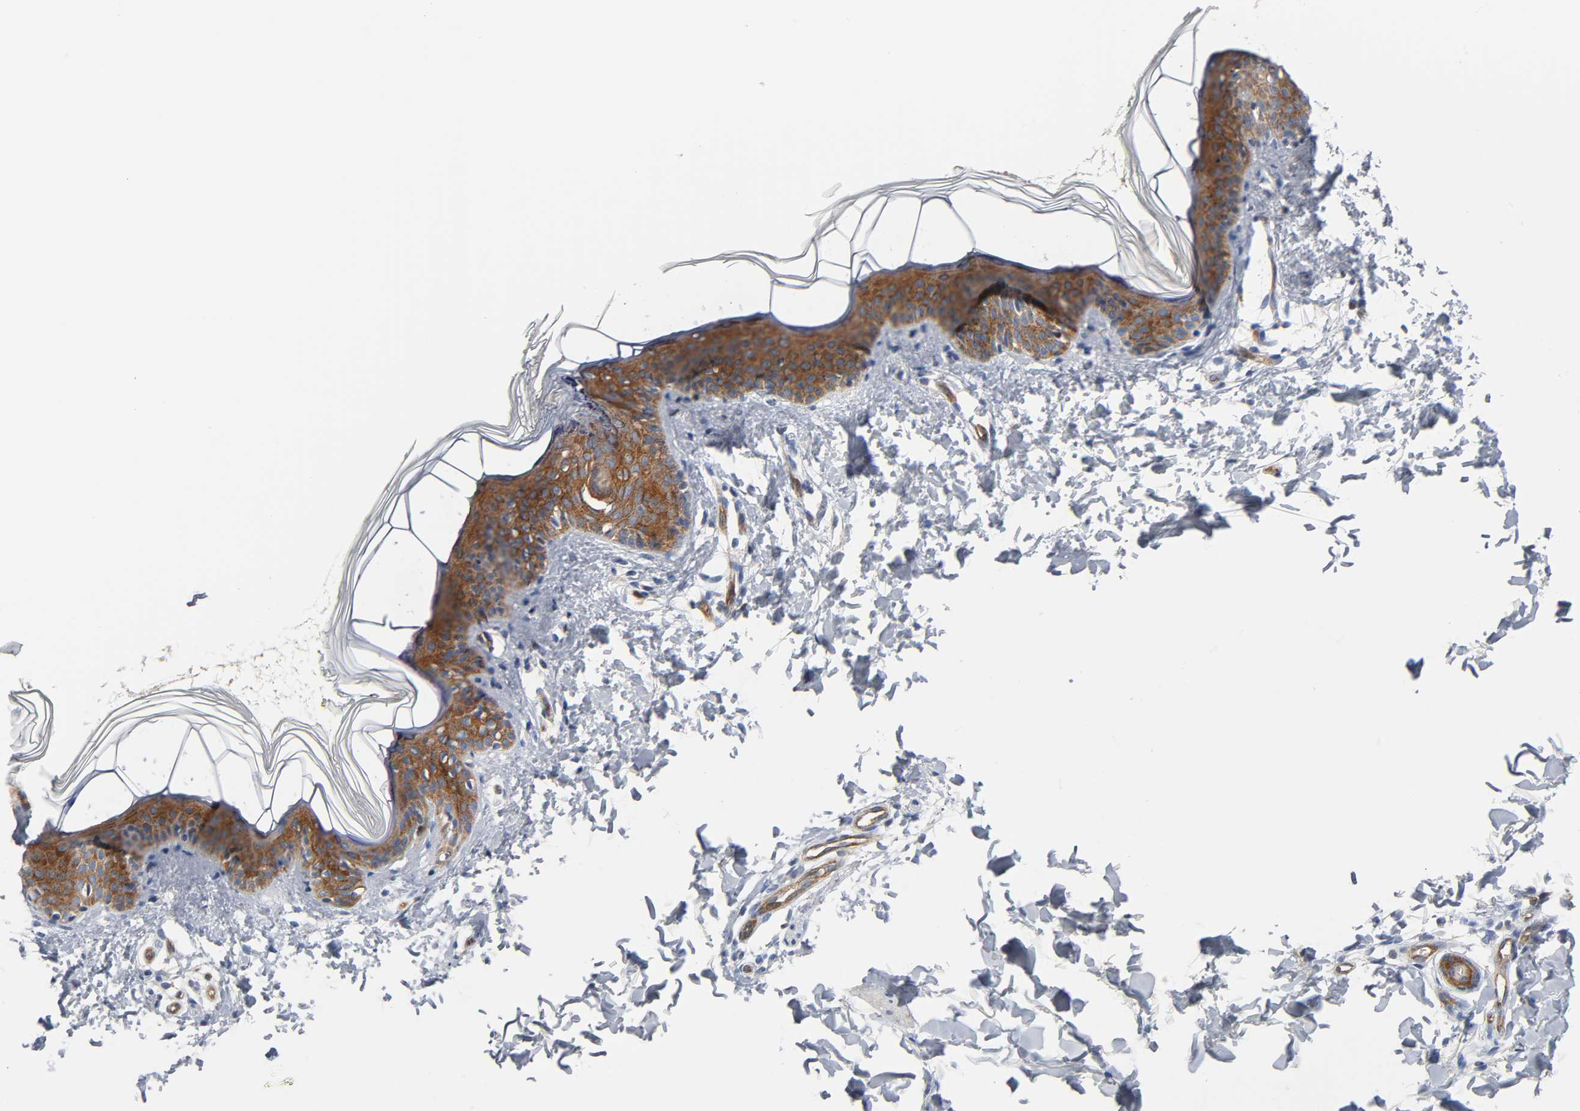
{"staining": {"intensity": "negative", "quantity": "none", "location": "none"}, "tissue": "skin", "cell_type": "Fibroblasts", "image_type": "normal", "snomed": [{"axis": "morphology", "description": "Normal tissue, NOS"}, {"axis": "topography", "description": "Skin"}], "caption": "The IHC micrograph has no significant staining in fibroblasts of skin. (Immunohistochemistry (ihc), brightfield microscopy, high magnification).", "gene": "CD2AP", "patient": {"sex": "female", "age": 4}}